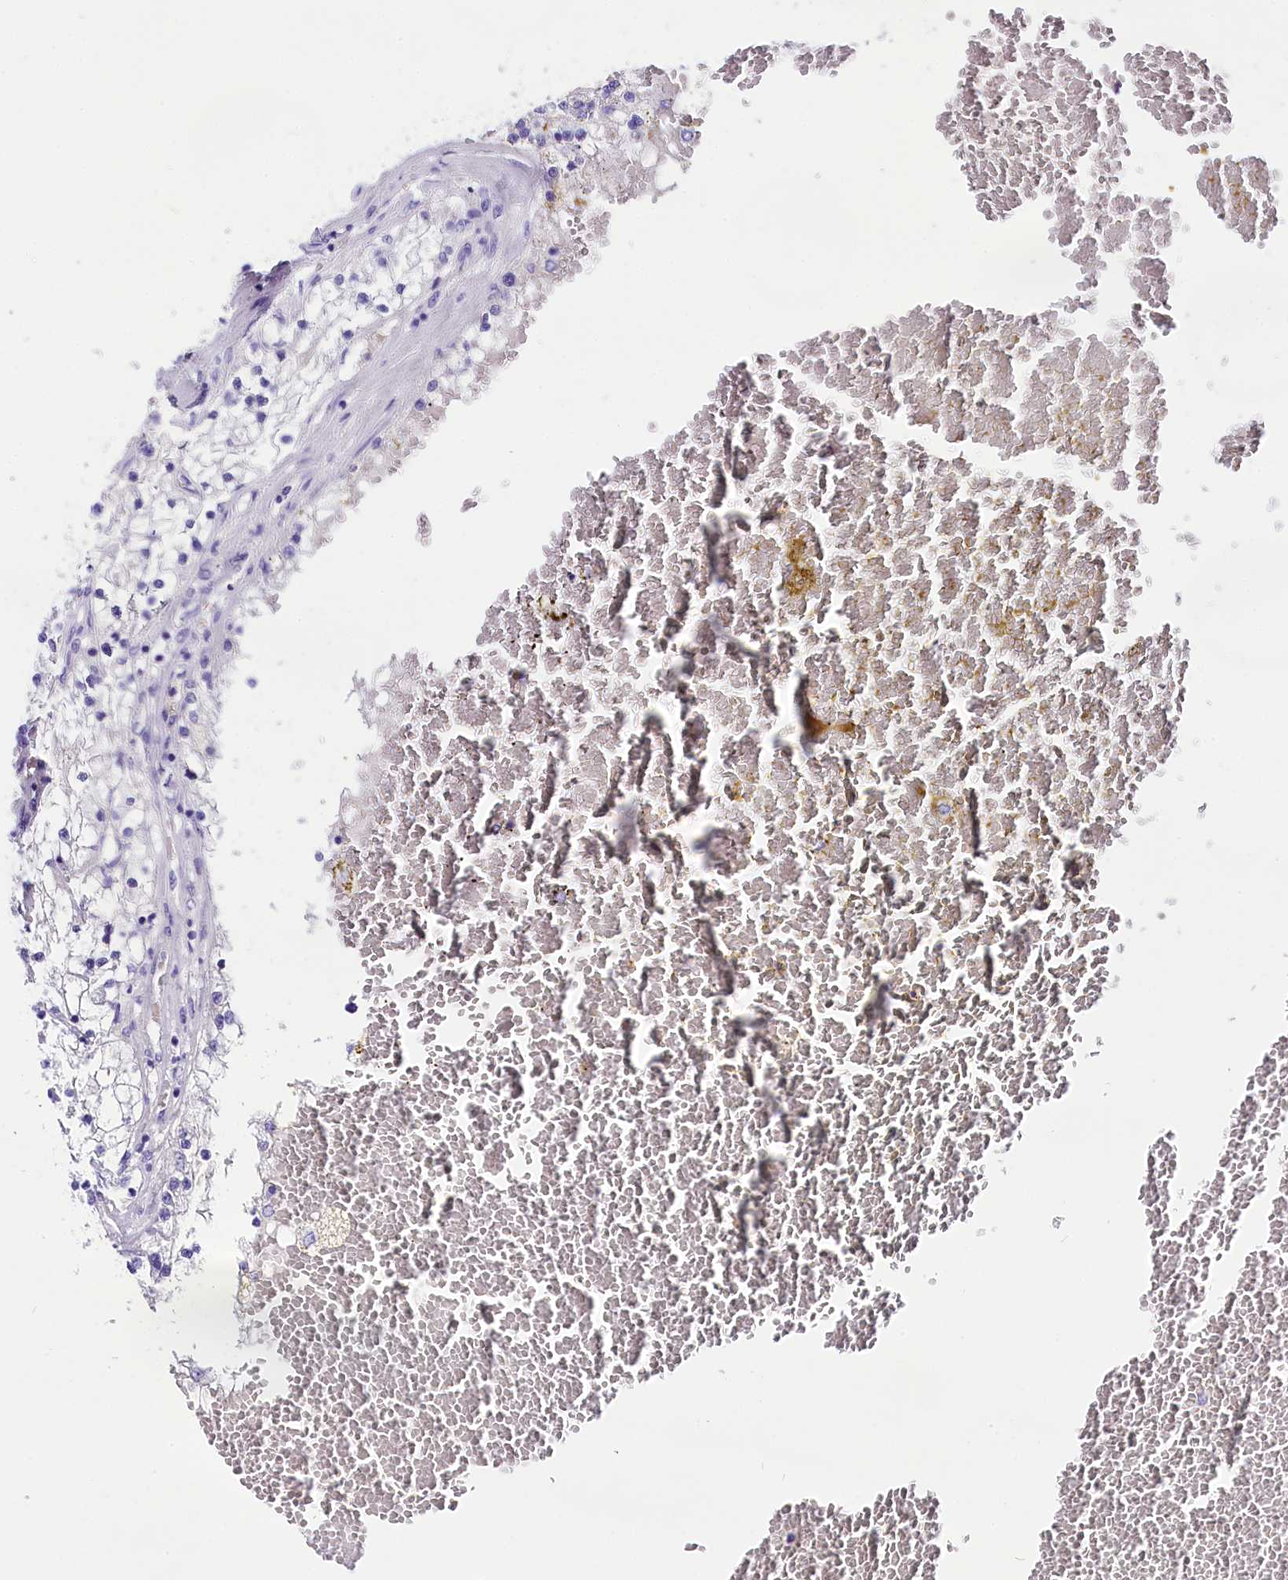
{"staining": {"intensity": "negative", "quantity": "none", "location": "none"}, "tissue": "renal cancer", "cell_type": "Tumor cells", "image_type": "cancer", "snomed": [{"axis": "morphology", "description": "Normal tissue, NOS"}, {"axis": "morphology", "description": "Adenocarcinoma, NOS"}, {"axis": "topography", "description": "Kidney"}], "caption": "Image shows no significant protein positivity in tumor cells of renal cancer.", "gene": "SKIDA1", "patient": {"sex": "male", "age": 68}}